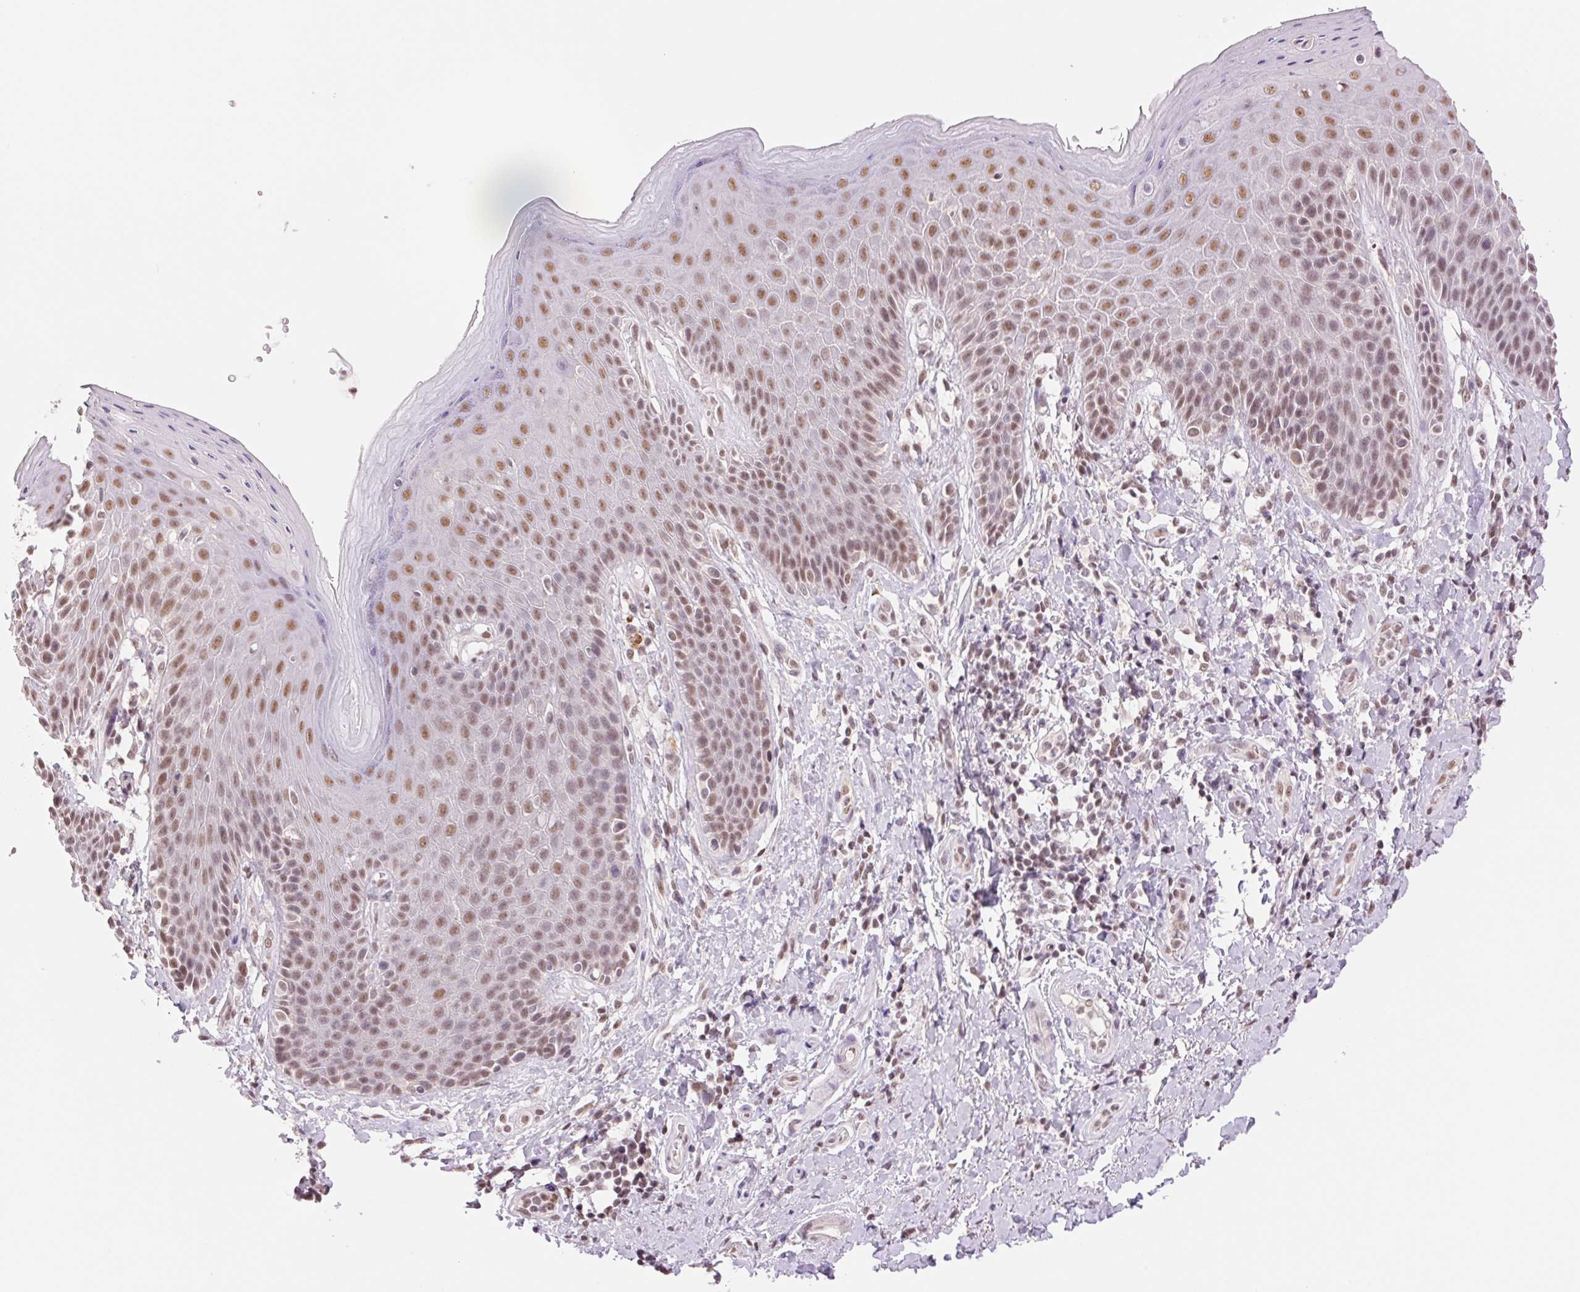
{"staining": {"intensity": "moderate", "quantity": ">75%", "location": "nuclear"}, "tissue": "skin", "cell_type": "Epidermal cells", "image_type": "normal", "snomed": [{"axis": "morphology", "description": "Normal tissue, NOS"}, {"axis": "topography", "description": "Anal"}, {"axis": "topography", "description": "Peripheral nerve tissue"}], "caption": "Brown immunohistochemical staining in benign human skin displays moderate nuclear expression in approximately >75% of epidermal cells.", "gene": "RPRD1B", "patient": {"sex": "male", "age": 51}}